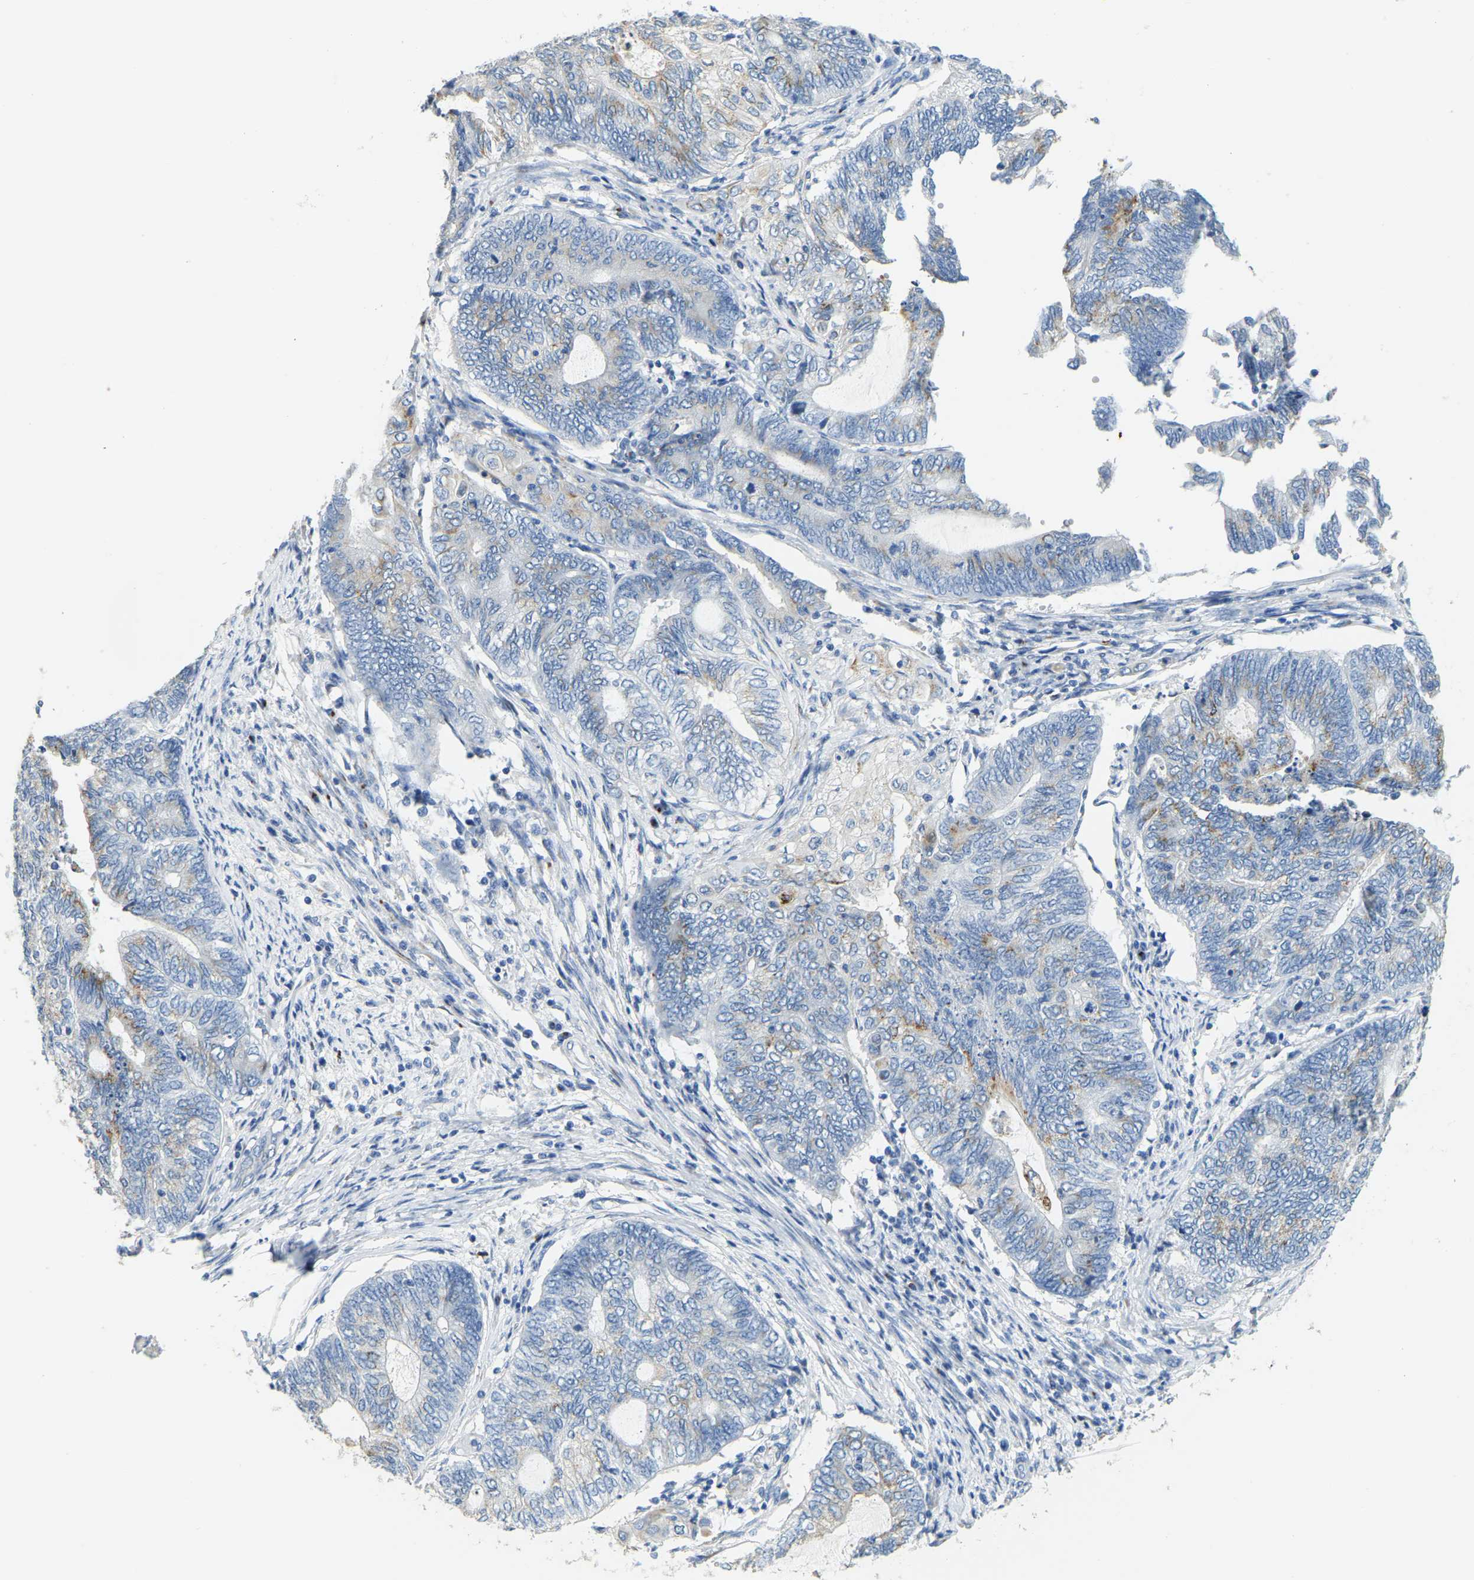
{"staining": {"intensity": "weak", "quantity": "<25%", "location": "cytoplasmic/membranous"}, "tissue": "endometrial cancer", "cell_type": "Tumor cells", "image_type": "cancer", "snomed": [{"axis": "morphology", "description": "Adenocarcinoma, NOS"}, {"axis": "topography", "description": "Uterus"}, {"axis": "topography", "description": "Endometrium"}], "caption": "Histopathology image shows no significant protein staining in tumor cells of adenocarcinoma (endometrial). (DAB (3,3'-diaminobenzidine) IHC with hematoxylin counter stain).", "gene": "FAM174A", "patient": {"sex": "female", "age": 70}}